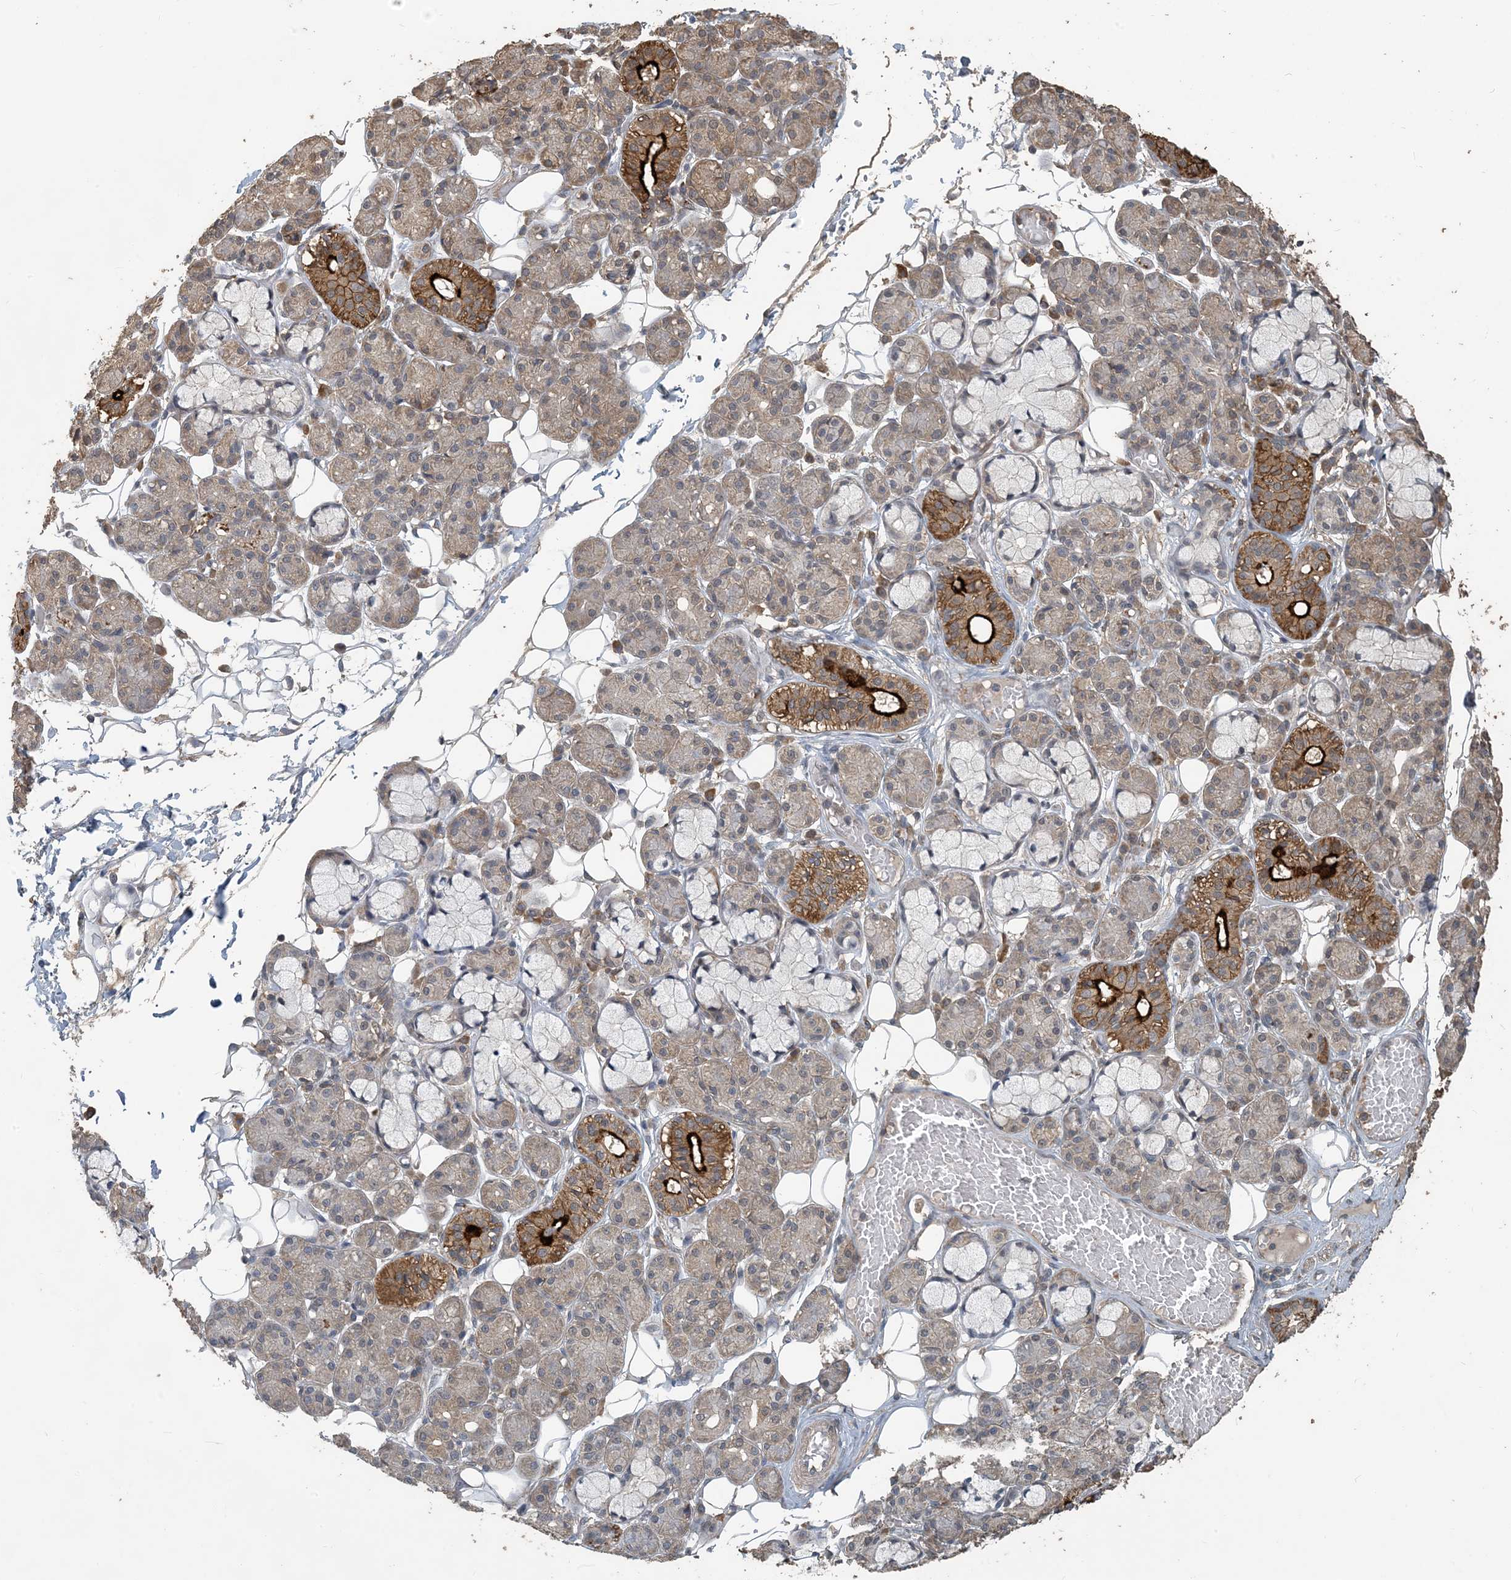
{"staining": {"intensity": "strong", "quantity": "<25%", "location": "cytoplasmic/membranous"}, "tissue": "salivary gland", "cell_type": "Glandular cells", "image_type": "normal", "snomed": [{"axis": "morphology", "description": "Normal tissue, NOS"}, {"axis": "topography", "description": "Salivary gland"}], "caption": "IHC histopathology image of normal salivary gland: salivary gland stained using IHC reveals medium levels of strong protein expression localized specifically in the cytoplasmic/membranous of glandular cells, appearing as a cytoplasmic/membranous brown color.", "gene": "ZC3H12A", "patient": {"sex": "male", "age": 63}}